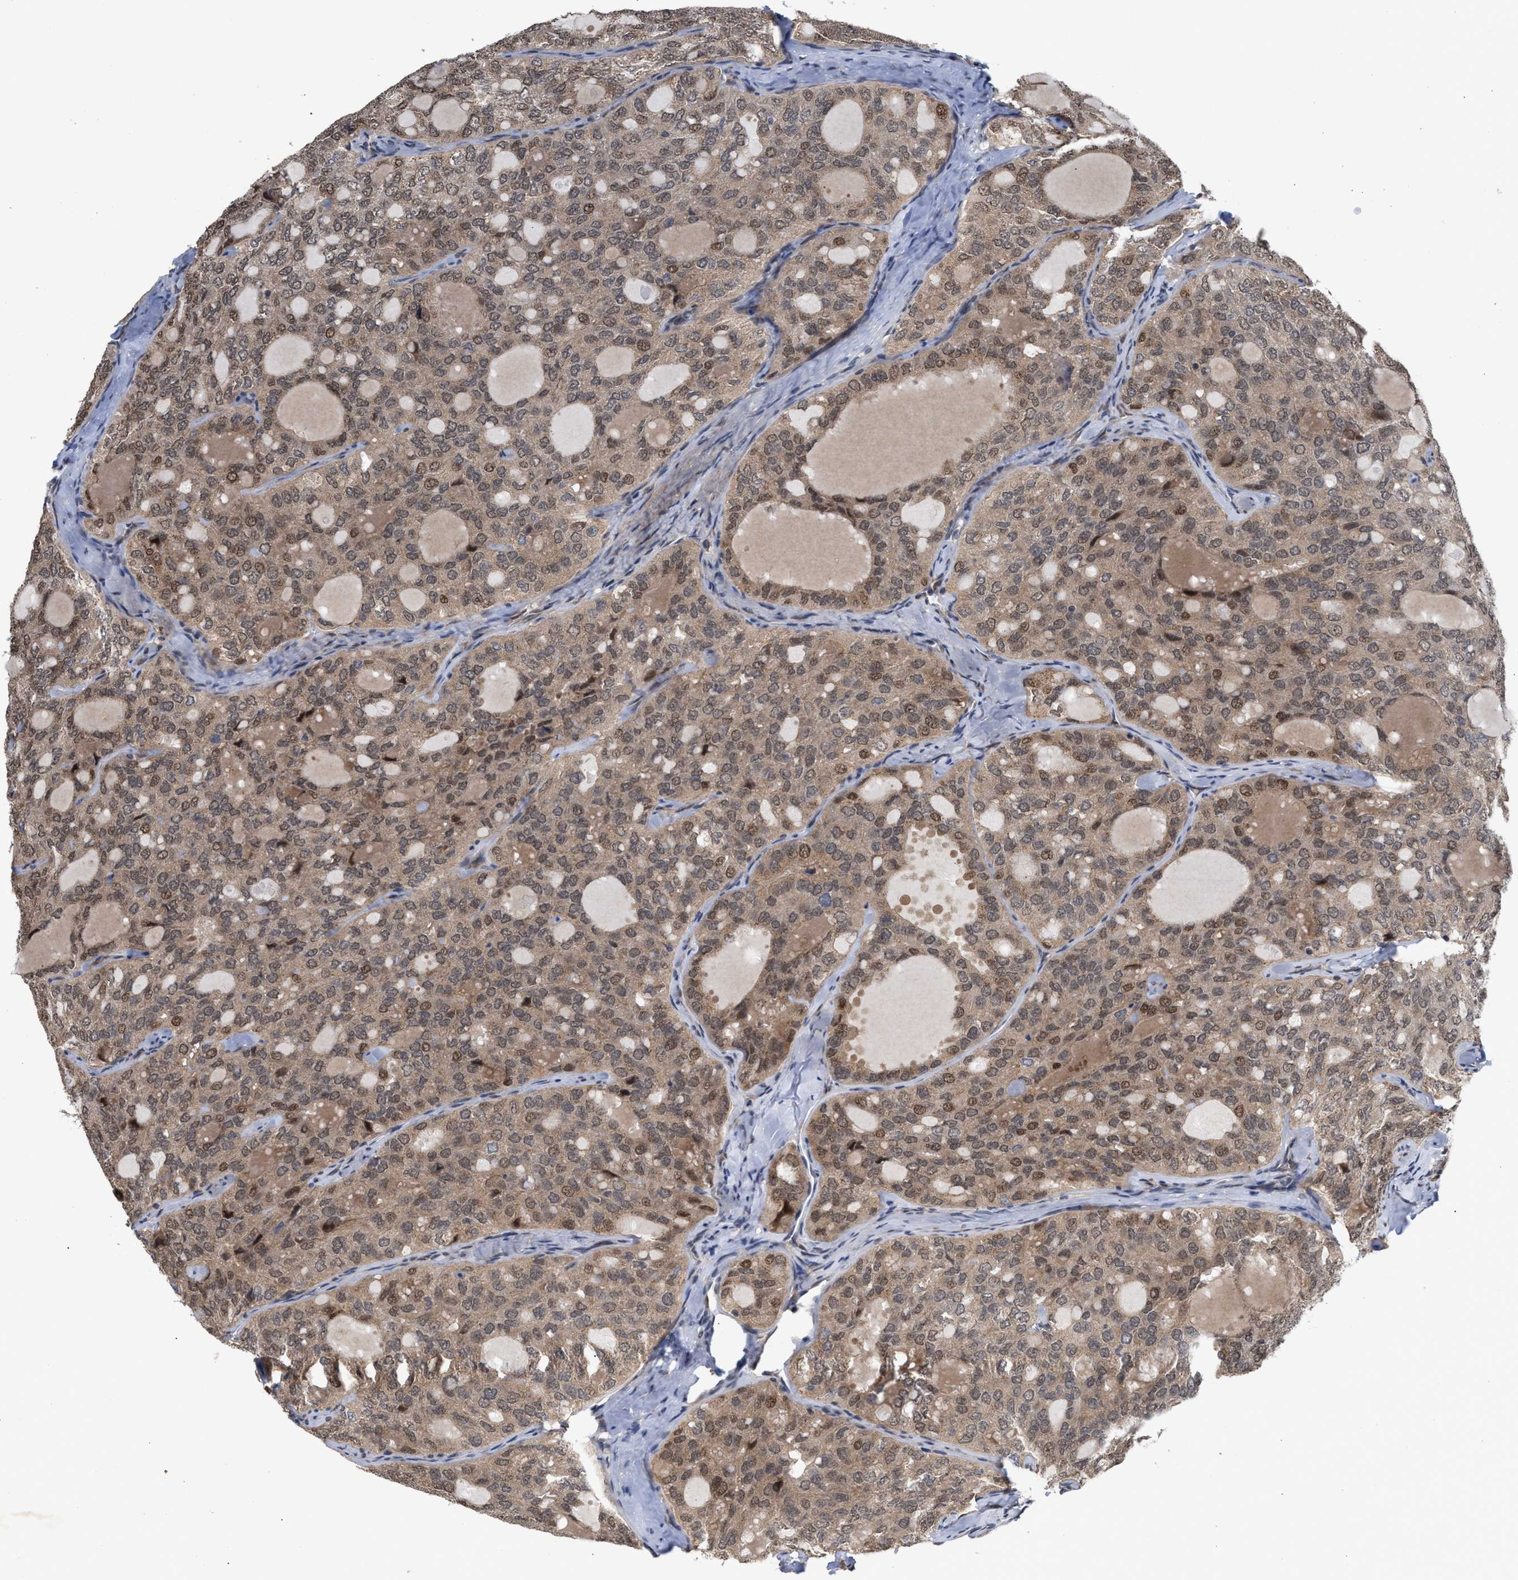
{"staining": {"intensity": "weak", "quantity": ">75%", "location": "cytoplasmic/membranous"}, "tissue": "thyroid cancer", "cell_type": "Tumor cells", "image_type": "cancer", "snomed": [{"axis": "morphology", "description": "Follicular adenoma carcinoma, NOS"}, {"axis": "topography", "description": "Thyroid gland"}], "caption": "High-power microscopy captured an immunohistochemistry (IHC) histopathology image of thyroid follicular adenoma carcinoma, revealing weak cytoplasmic/membranous positivity in approximately >75% of tumor cells.", "gene": "MKNK2", "patient": {"sex": "male", "age": 75}}